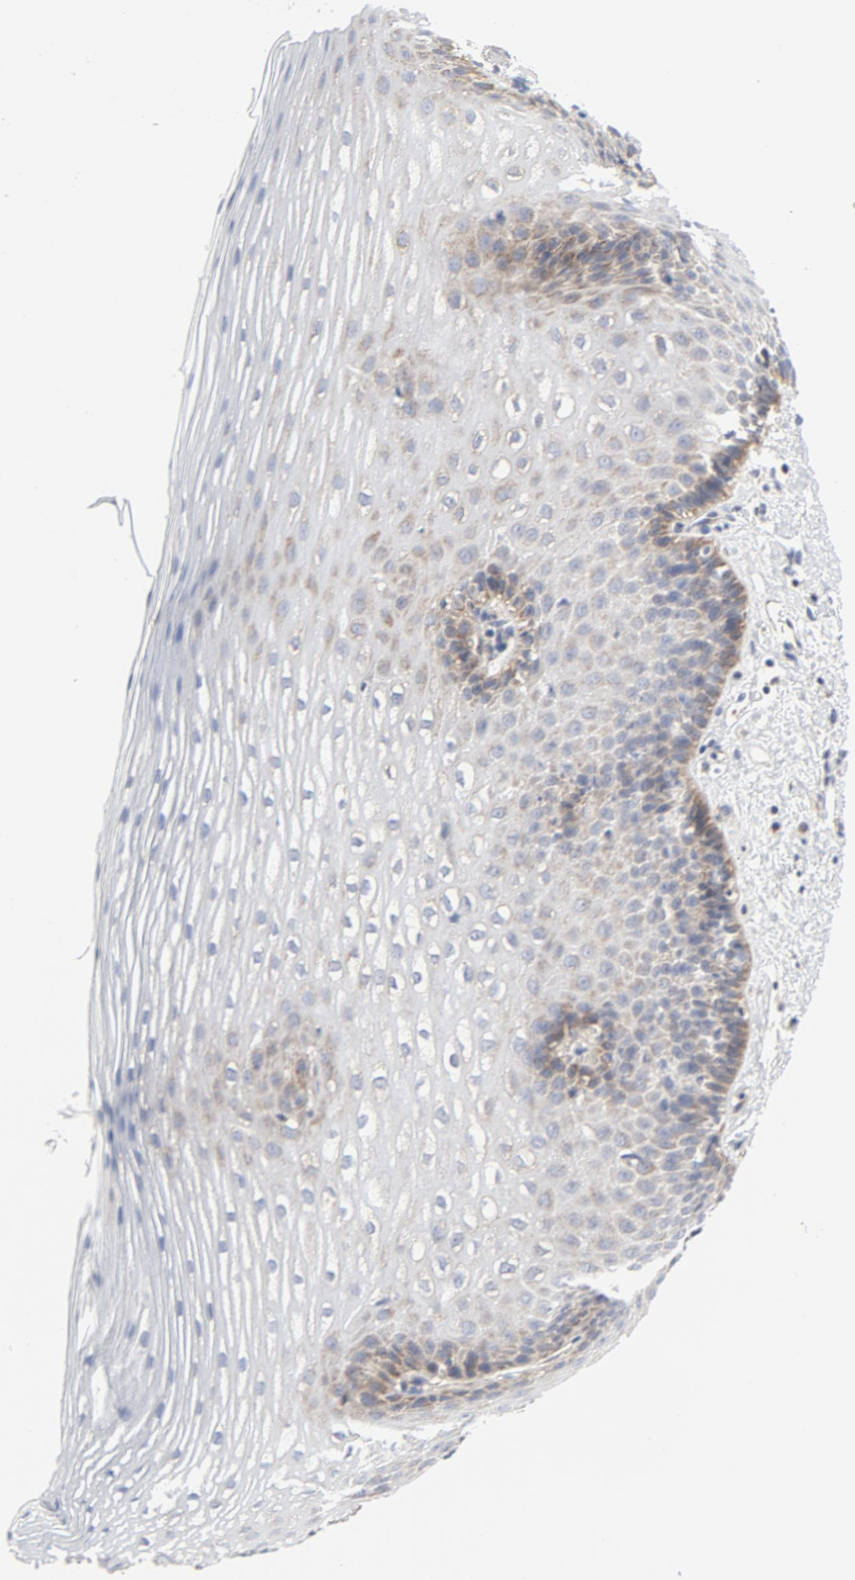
{"staining": {"intensity": "weak", "quantity": "<25%", "location": "cytoplasmic/membranous"}, "tissue": "esophagus", "cell_type": "Squamous epithelial cells", "image_type": "normal", "snomed": [{"axis": "morphology", "description": "Normal tissue, NOS"}, {"axis": "topography", "description": "Esophagus"}], "caption": "There is no significant positivity in squamous epithelial cells of esophagus. Brightfield microscopy of immunohistochemistry (IHC) stained with DAB (3,3'-diaminobenzidine) (brown) and hematoxylin (blue), captured at high magnification.", "gene": "BAD", "patient": {"sex": "female", "age": 70}}